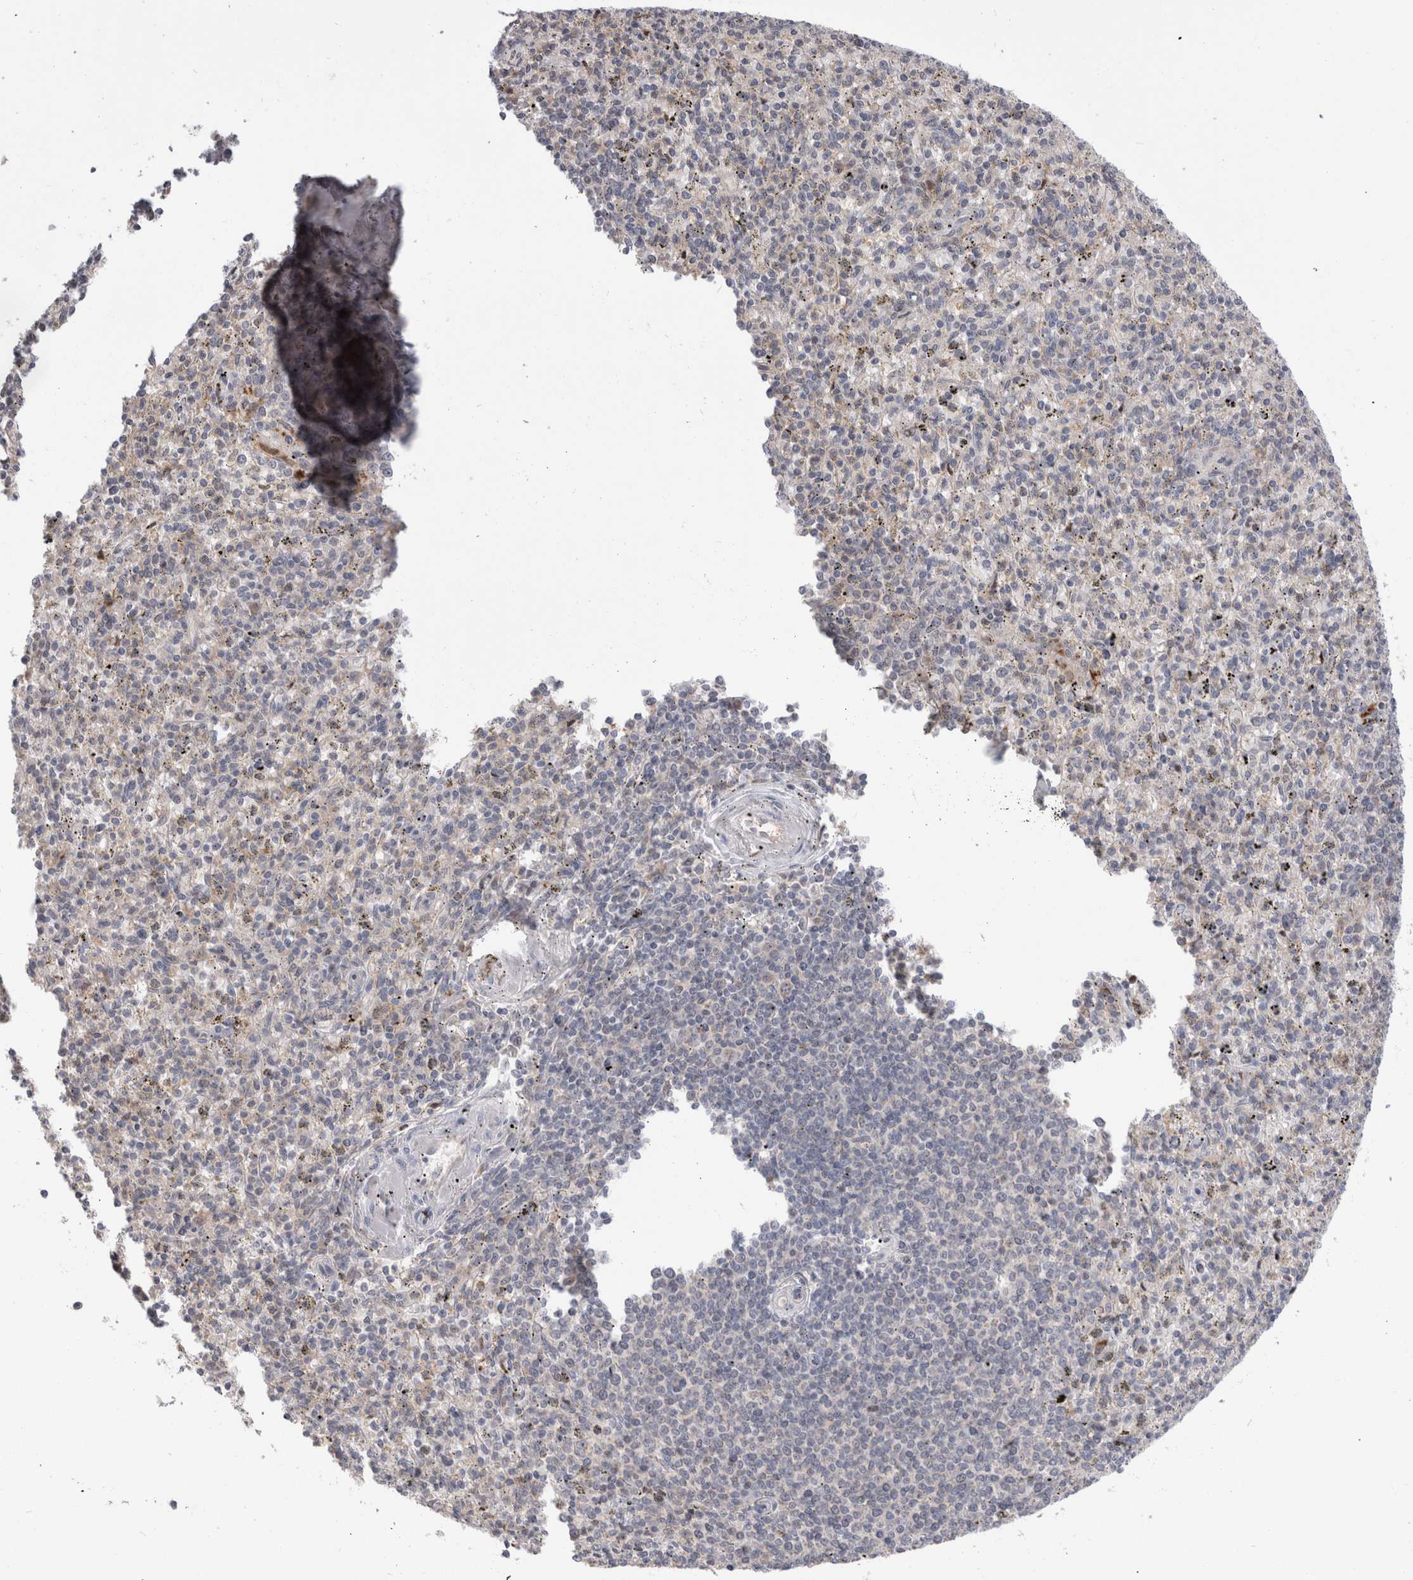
{"staining": {"intensity": "weak", "quantity": "<25%", "location": "cytoplasmic/membranous"}, "tissue": "spleen", "cell_type": "Cells in red pulp", "image_type": "normal", "snomed": [{"axis": "morphology", "description": "Normal tissue, NOS"}, {"axis": "topography", "description": "Spleen"}], "caption": "IHC image of normal spleen: spleen stained with DAB exhibits no significant protein positivity in cells in red pulp. The staining was performed using DAB to visualize the protein expression in brown, while the nuclei were stained in blue with hematoxylin (Magnification: 20x).", "gene": "MRPL37", "patient": {"sex": "male", "age": 72}}